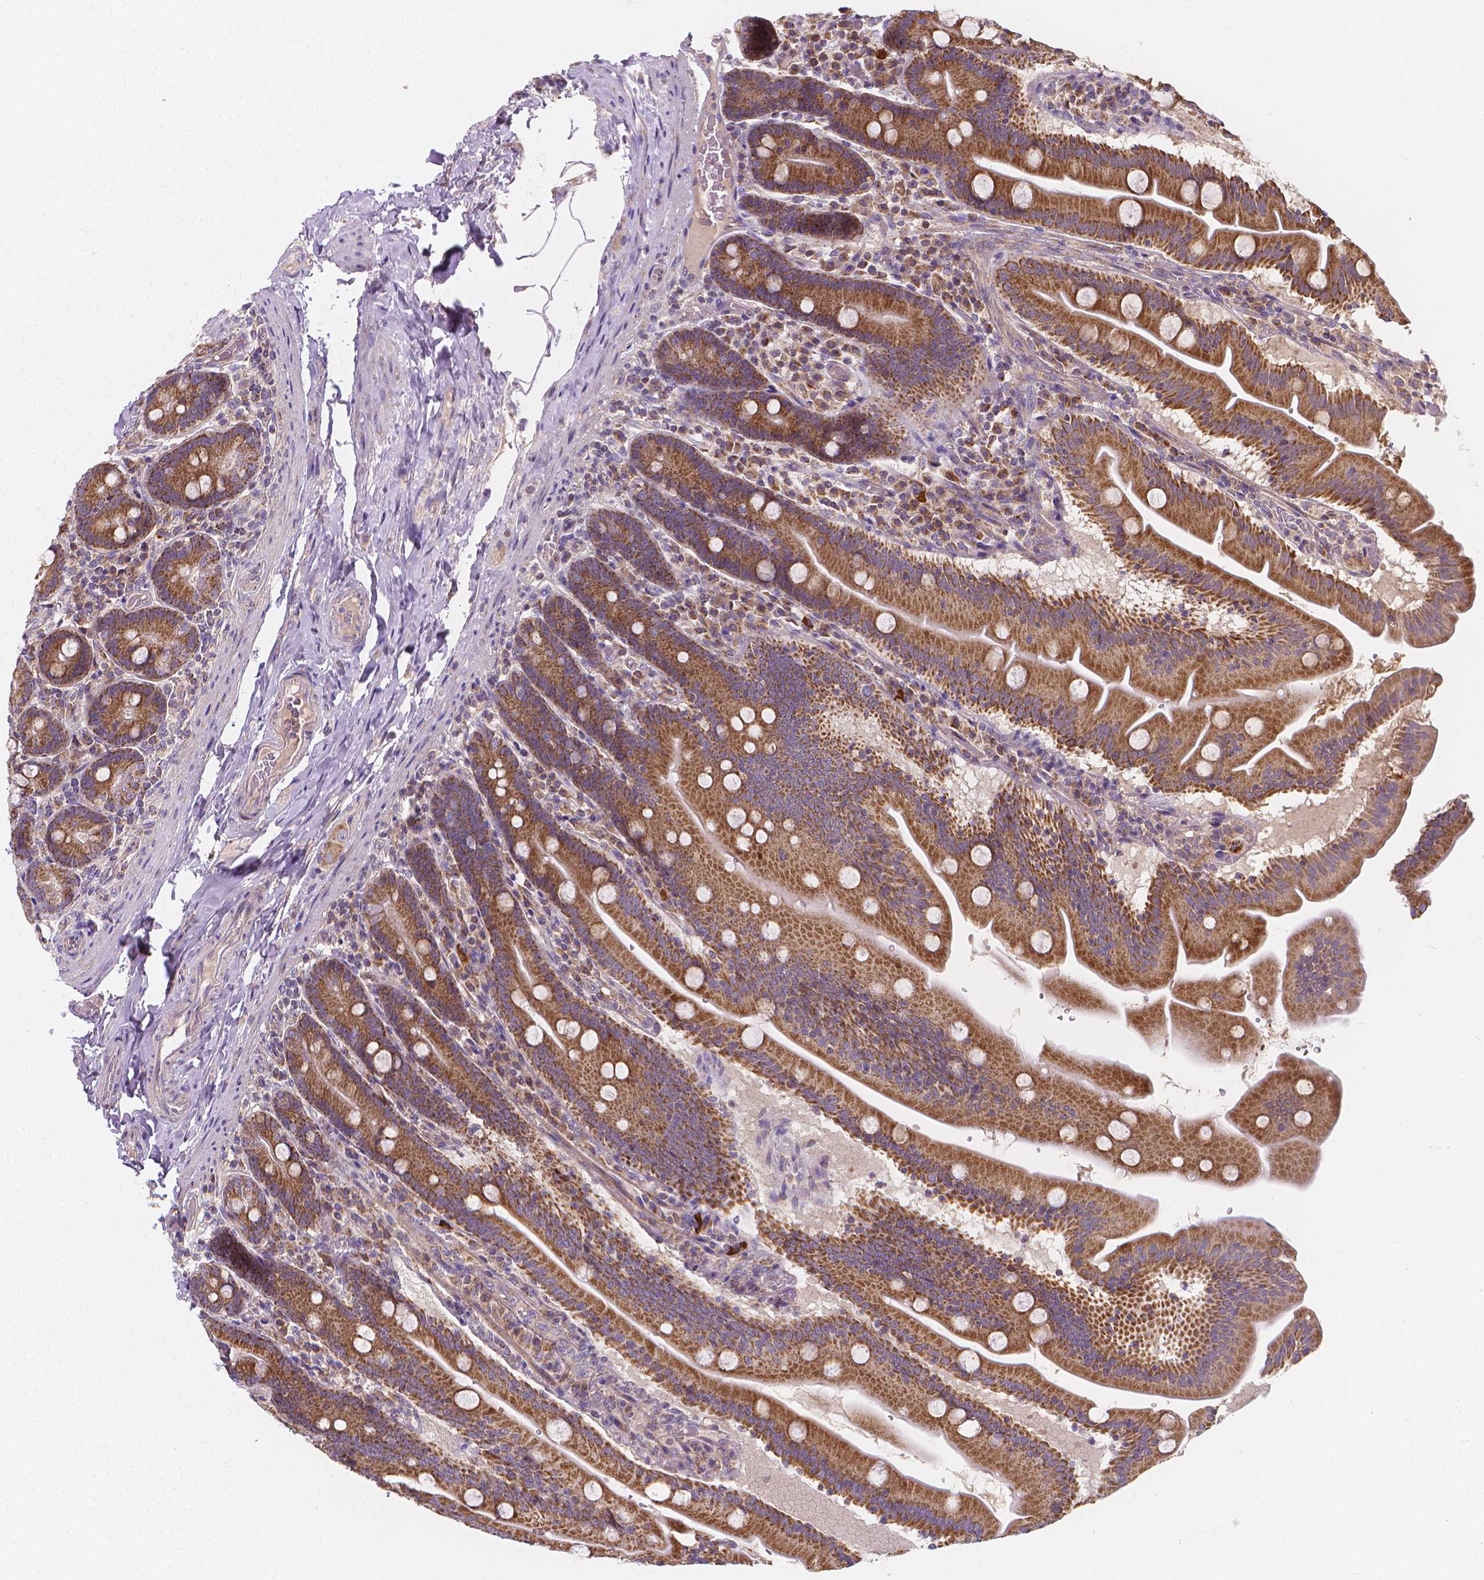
{"staining": {"intensity": "strong", "quantity": ">75%", "location": "cytoplasmic/membranous"}, "tissue": "small intestine", "cell_type": "Glandular cells", "image_type": "normal", "snomed": [{"axis": "morphology", "description": "Normal tissue, NOS"}, {"axis": "topography", "description": "Small intestine"}], "caption": "IHC image of benign small intestine stained for a protein (brown), which shows high levels of strong cytoplasmic/membranous positivity in approximately >75% of glandular cells.", "gene": "SNCAIP", "patient": {"sex": "male", "age": 37}}